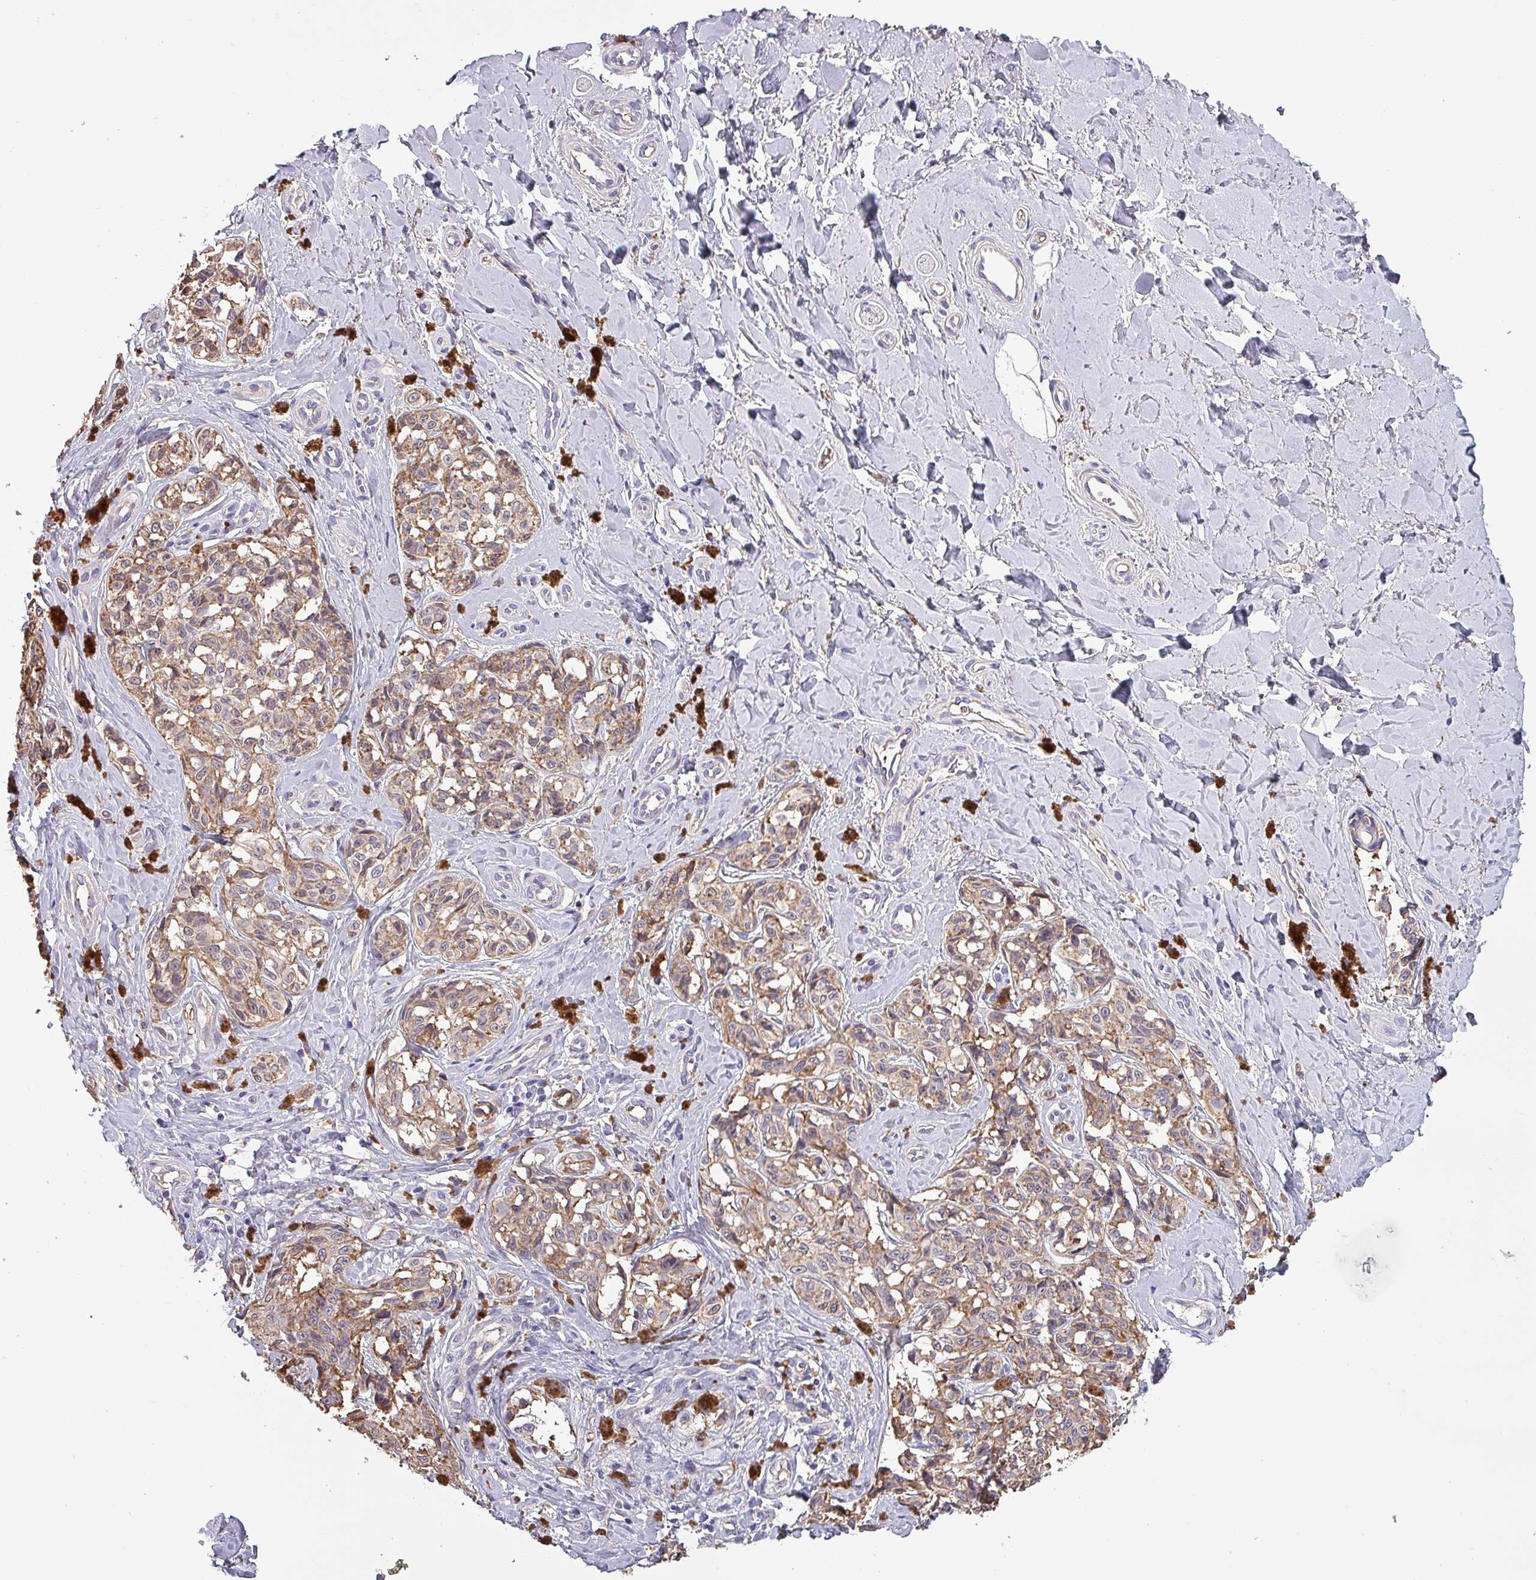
{"staining": {"intensity": "weak", "quantity": ">75%", "location": "cytoplasmic/membranous"}, "tissue": "melanoma", "cell_type": "Tumor cells", "image_type": "cancer", "snomed": [{"axis": "morphology", "description": "Malignant melanoma, NOS"}, {"axis": "topography", "description": "Skin"}], "caption": "Immunohistochemical staining of malignant melanoma reveals weak cytoplasmic/membranous protein expression in approximately >75% of tumor cells.", "gene": "HTRA4", "patient": {"sex": "female", "age": 65}}